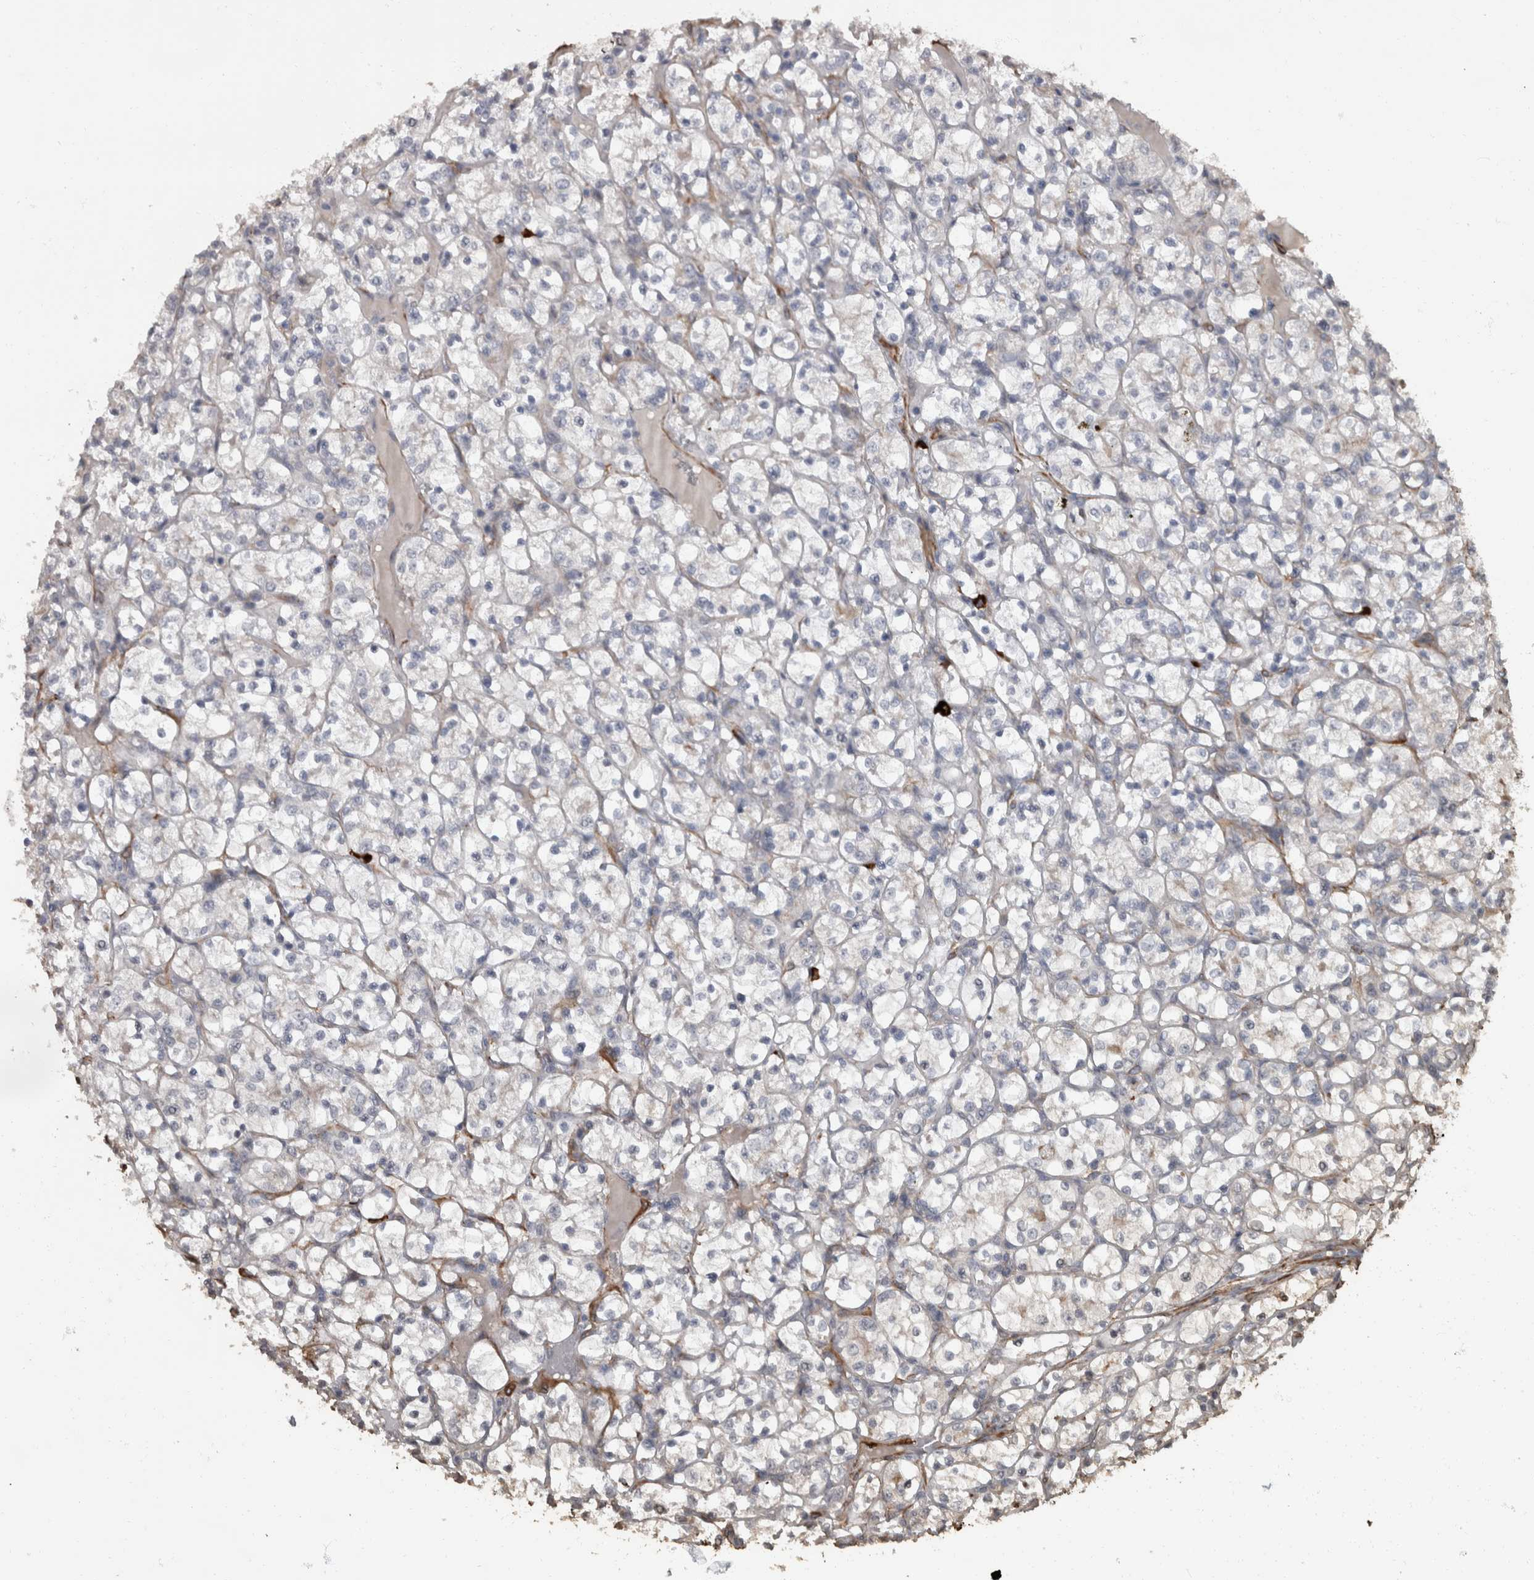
{"staining": {"intensity": "weak", "quantity": "<25%", "location": "cytoplasmic/membranous"}, "tissue": "renal cancer", "cell_type": "Tumor cells", "image_type": "cancer", "snomed": [{"axis": "morphology", "description": "Adenocarcinoma, NOS"}, {"axis": "topography", "description": "Kidney"}], "caption": "The IHC photomicrograph has no significant expression in tumor cells of renal cancer (adenocarcinoma) tissue.", "gene": "MASTL", "patient": {"sex": "female", "age": 69}}